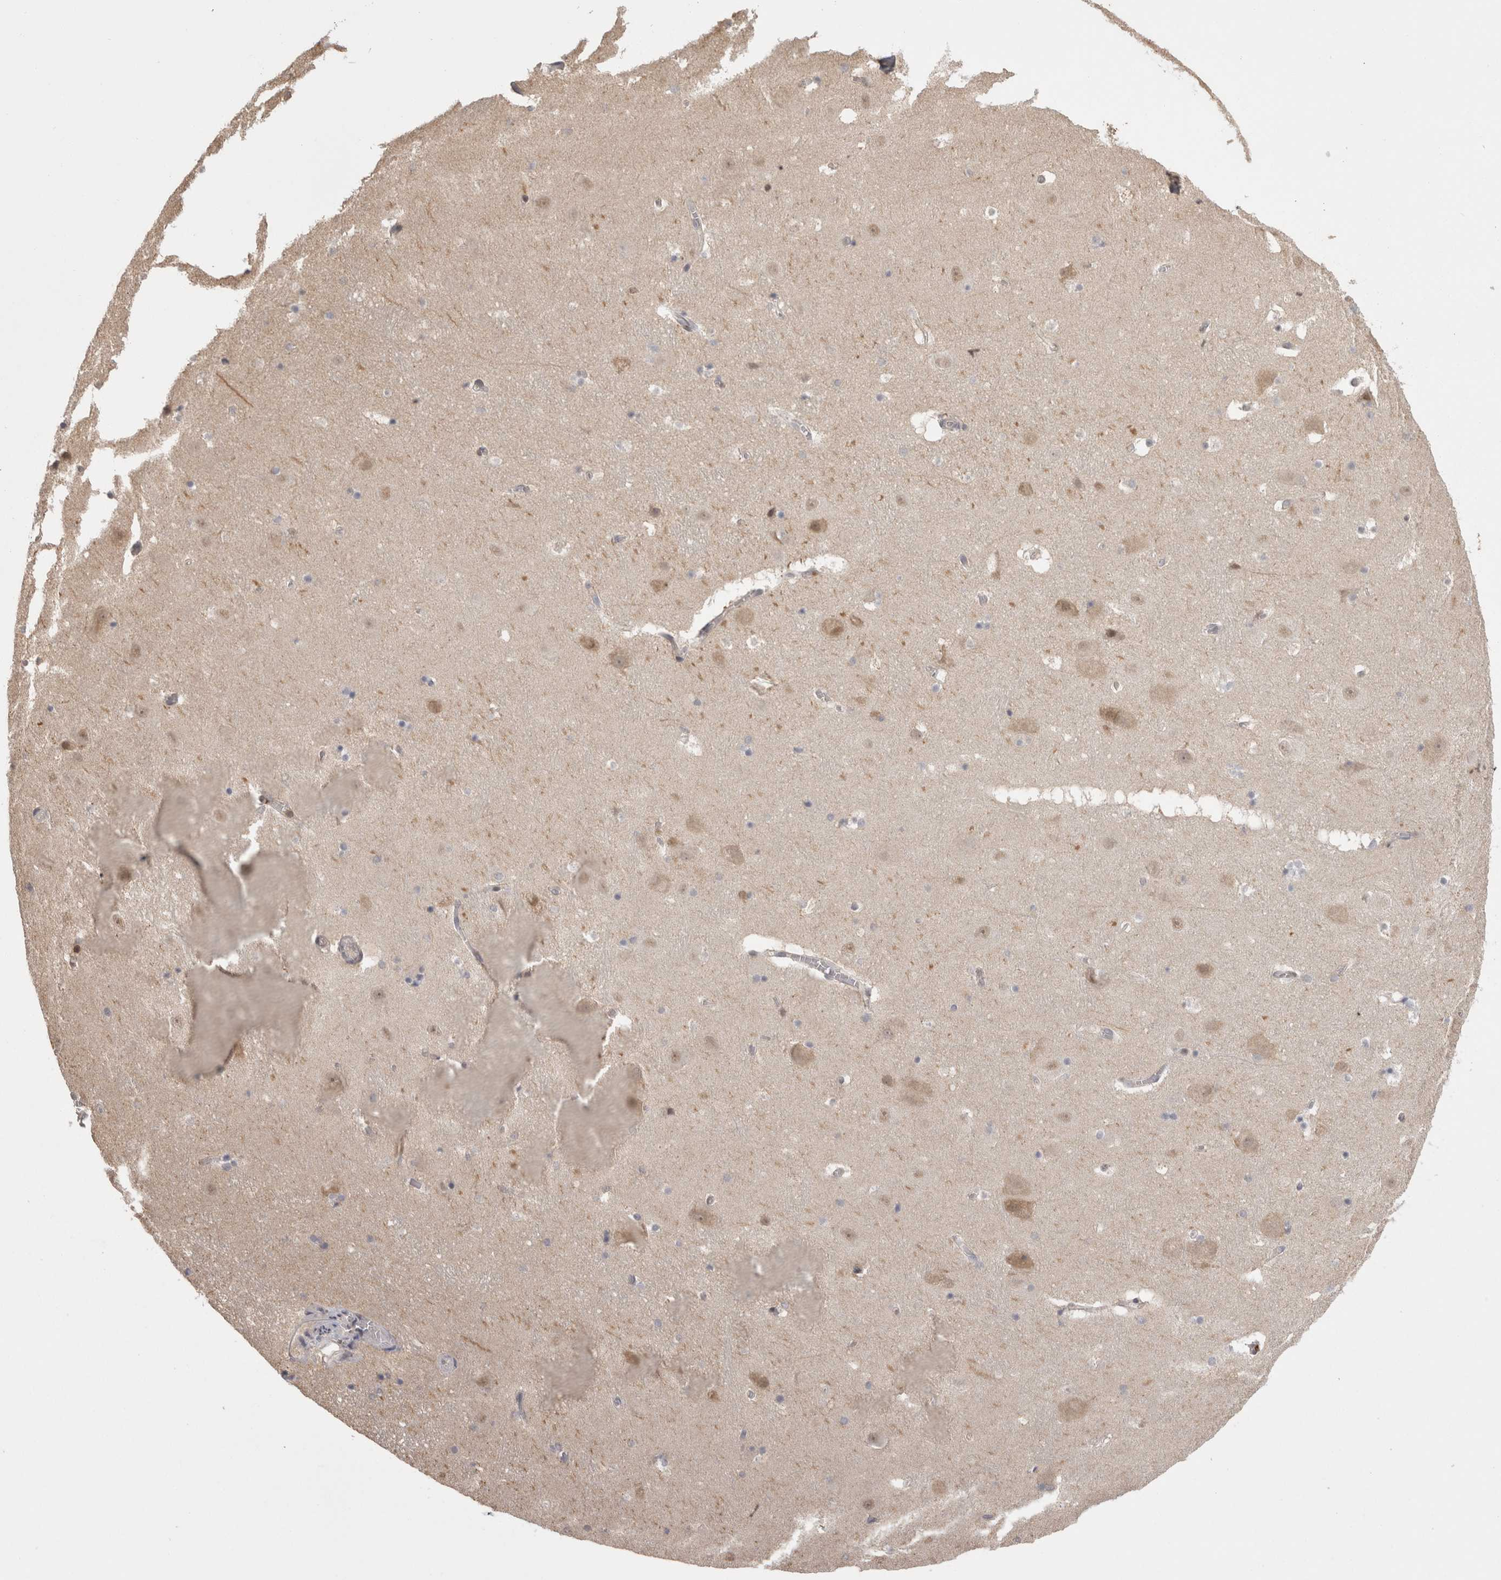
{"staining": {"intensity": "negative", "quantity": "none", "location": "none"}, "tissue": "hippocampus", "cell_type": "Glial cells", "image_type": "normal", "snomed": [{"axis": "morphology", "description": "Normal tissue, NOS"}, {"axis": "topography", "description": "Hippocampus"}], "caption": "High power microscopy image of an immunohistochemistry (IHC) image of unremarkable hippocampus, revealing no significant positivity in glial cells.", "gene": "SKAP1", "patient": {"sex": "male", "age": 45}}